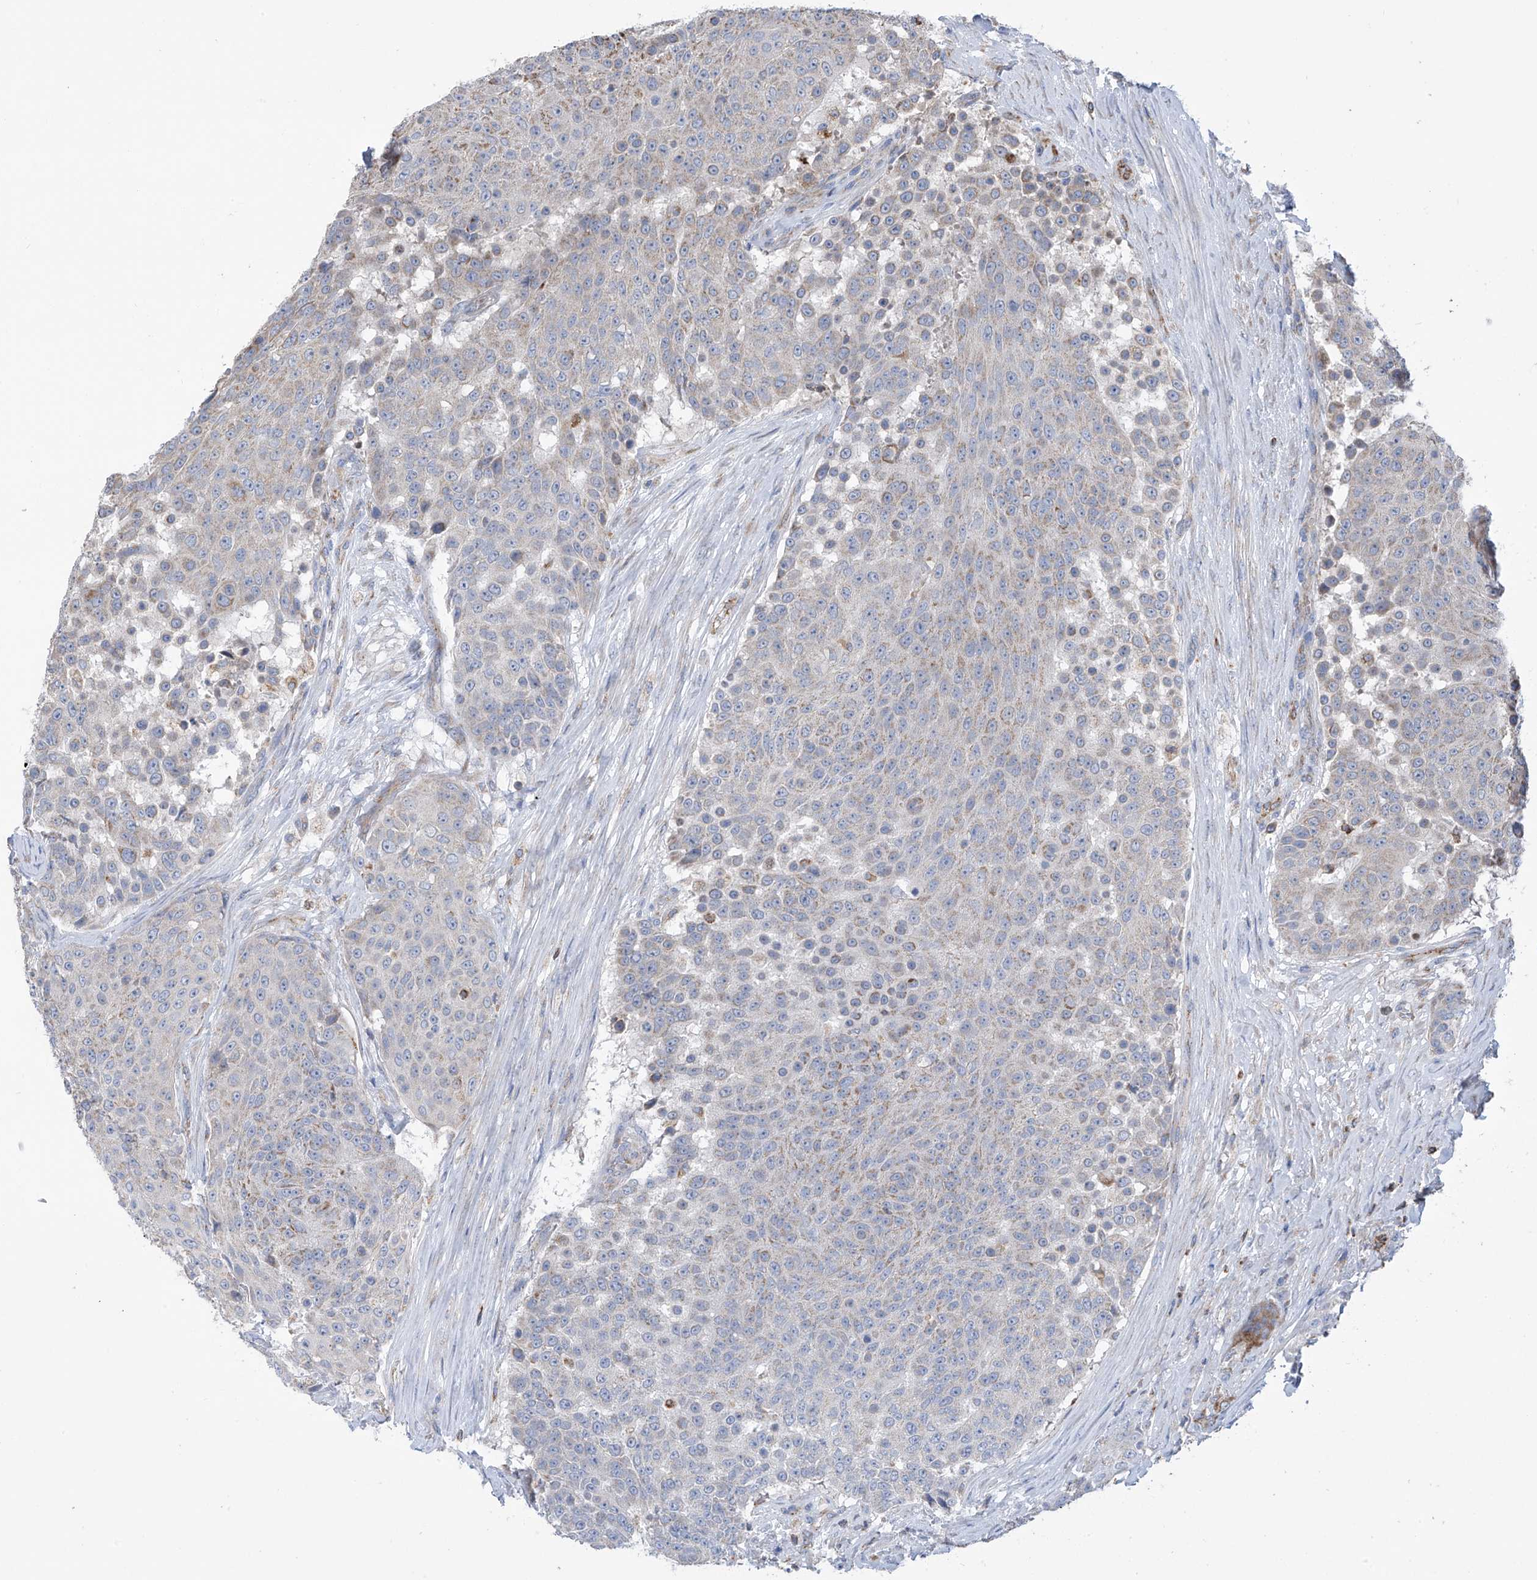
{"staining": {"intensity": "weak", "quantity": "<25%", "location": "cytoplasmic/membranous"}, "tissue": "urothelial cancer", "cell_type": "Tumor cells", "image_type": "cancer", "snomed": [{"axis": "morphology", "description": "Urothelial carcinoma, High grade"}, {"axis": "topography", "description": "Urinary bladder"}], "caption": "Immunohistochemistry image of high-grade urothelial carcinoma stained for a protein (brown), which shows no staining in tumor cells.", "gene": "EIF5B", "patient": {"sex": "female", "age": 63}}